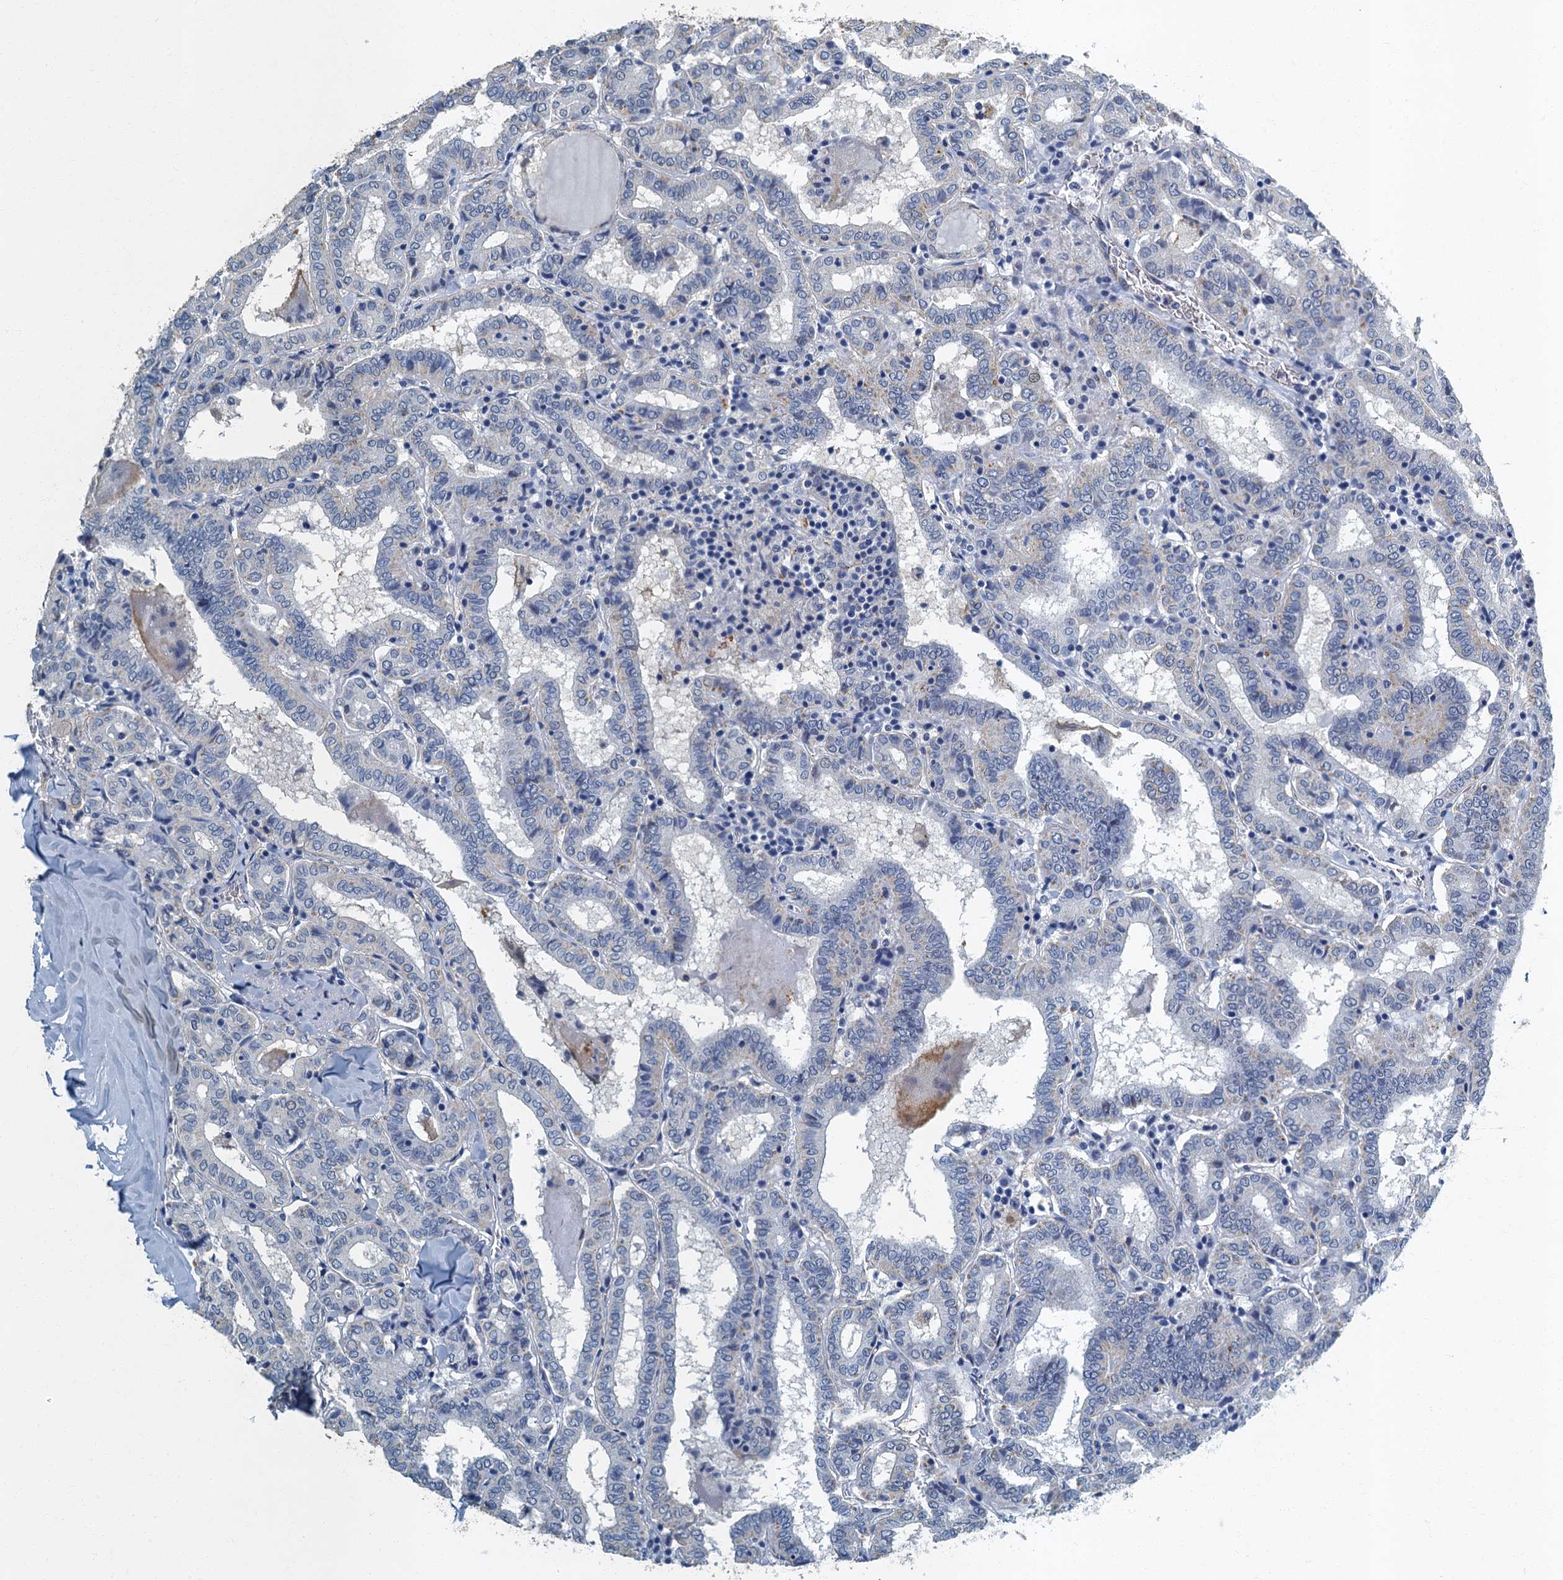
{"staining": {"intensity": "negative", "quantity": "none", "location": "none"}, "tissue": "thyroid cancer", "cell_type": "Tumor cells", "image_type": "cancer", "snomed": [{"axis": "morphology", "description": "Papillary adenocarcinoma, NOS"}, {"axis": "topography", "description": "Thyroid gland"}], "caption": "Histopathology image shows no protein staining in tumor cells of thyroid cancer (papillary adenocarcinoma) tissue. (DAB immunohistochemistry (IHC), high magnification).", "gene": "GADL1", "patient": {"sex": "female", "age": 72}}